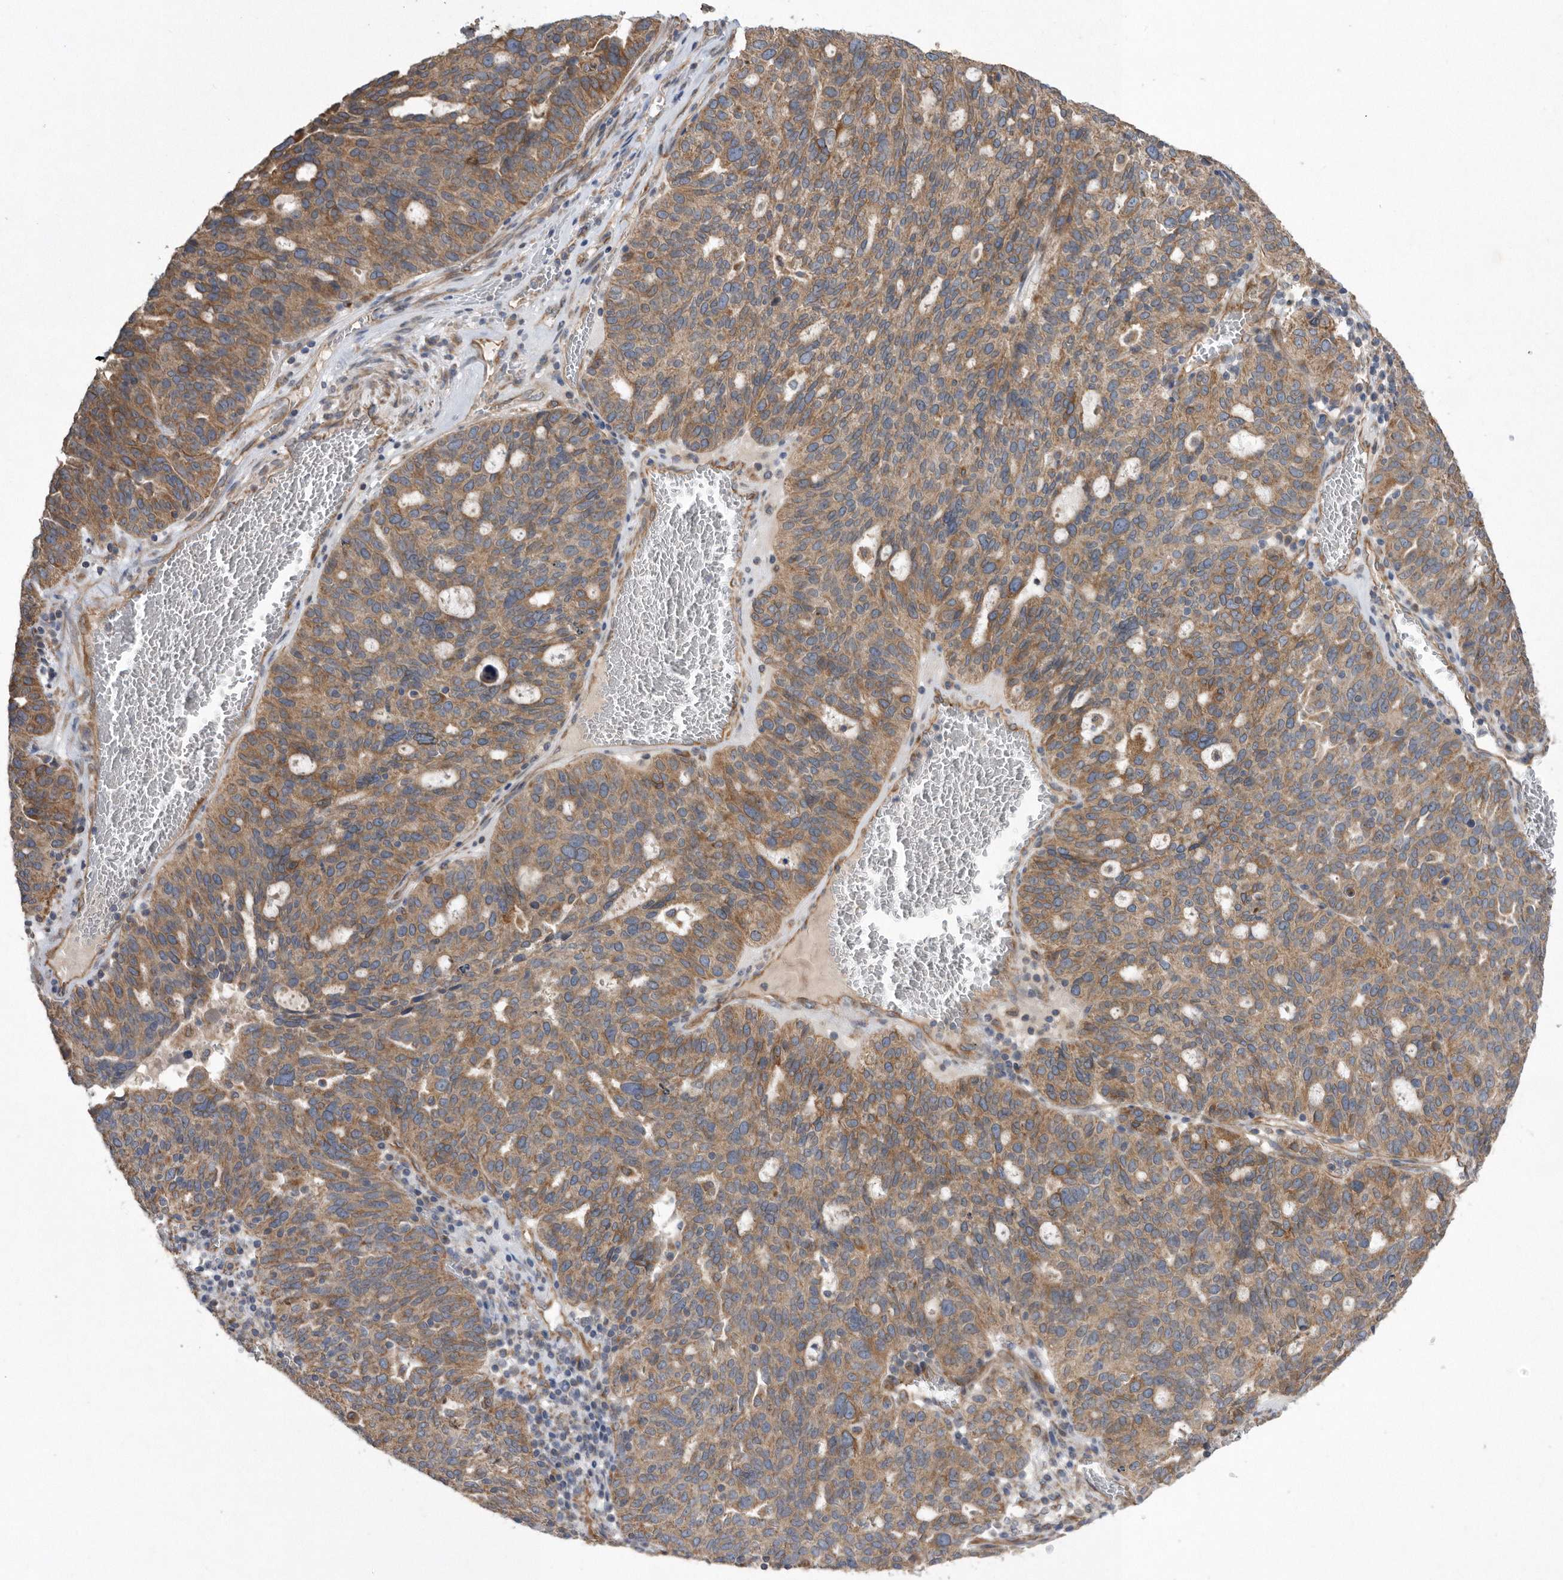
{"staining": {"intensity": "moderate", "quantity": ">75%", "location": "cytoplasmic/membranous"}, "tissue": "ovarian cancer", "cell_type": "Tumor cells", "image_type": "cancer", "snomed": [{"axis": "morphology", "description": "Cystadenocarcinoma, serous, NOS"}, {"axis": "topography", "description": "Ovary"}], "caption": "The image reveals a brown stain indicating the presence of a protein in the cytoplasmic/membranous of tumor cells in ovarian serous cystadenocarcinoma.", "gene": "PON2", "patient": {"sex": "female", "age": 59}}